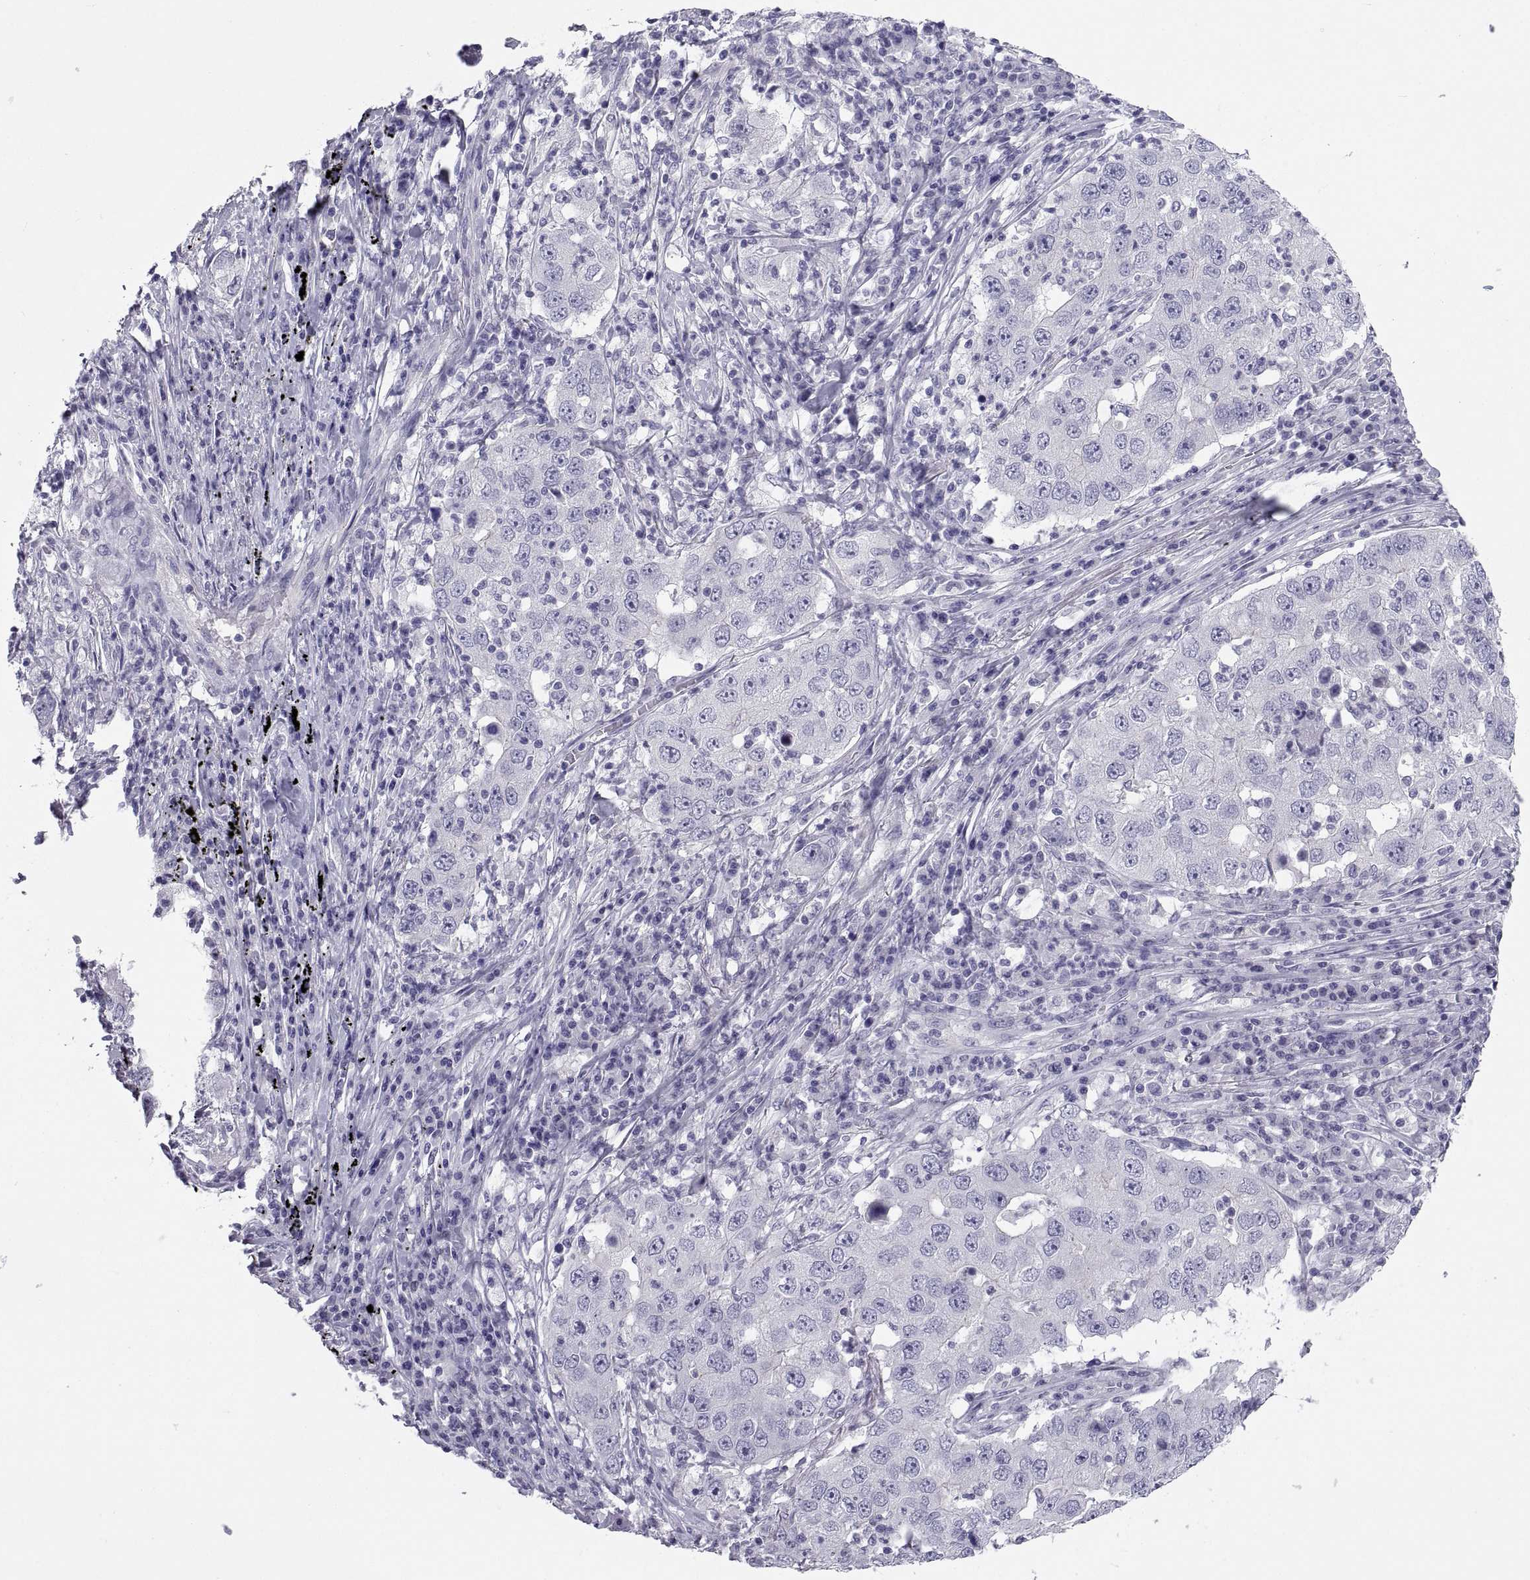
{"staining": {"intensity": "negative", "quantity": "none", "location": "none"}, "tissue": "lung cancer", "cell_type": "Tumor cells", "image_type": "cancer", "snomed": [{"axis": "morphology", "description": "Adenocarcinoma, NOS"}, {"axis": "topography", "description": "Lung"}], "caption": "DAB (3,3'-diaminobenzidine) immunohistochemical staining of lung adenocarcinoma shows no significant positivity in tumor cells.", "gene": "PCSK1N", "patient": {"sex": "male", "age": 73}}